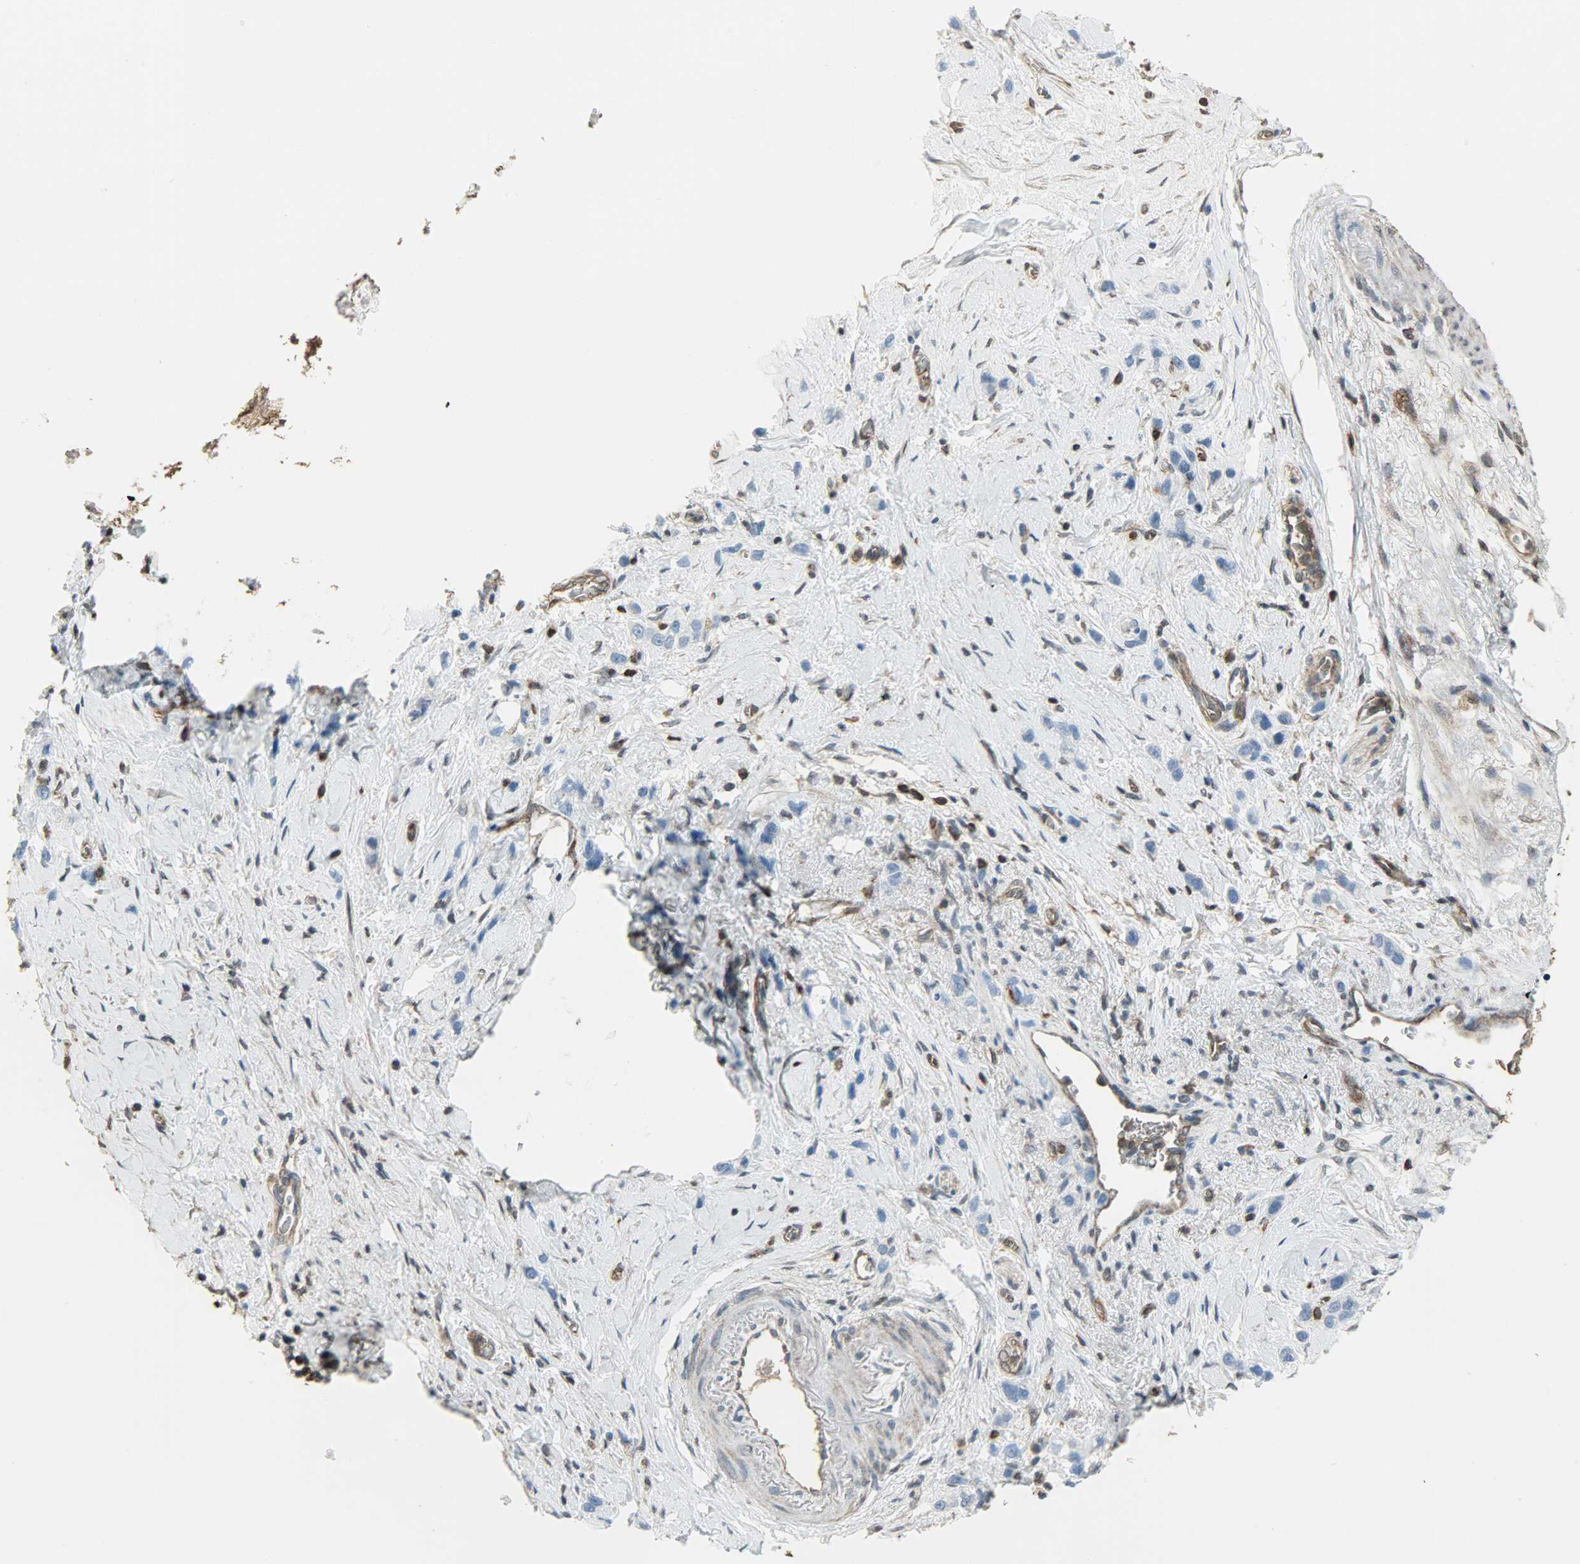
{"staining": {"intensity": "negative", "quantity": "none", "location": "none"}, "tissue": "stomach cancer", "cell_type": "Tumor cells", "image_type": "cancer", "snomed": [{"axis": "morphology", "description": "Normal tissue, NOS"}, {"axis": "morphology", "description": "Adenocarcinoma, NOS"}, {"axis": "morphology", "description": "Adenocarcinoma, High grade"}, {"axis": "topography", "description": "Stomach, upper"}, {"axis": "topography", "description": "Stomach"}], "caption": "Immunohistochemical staining of human high-grade adenocarcinoma (stomach) displays no significant positivity in tumor cells.", "gene": "LDHB", "patient": {"sex": "female", "age": 65}}